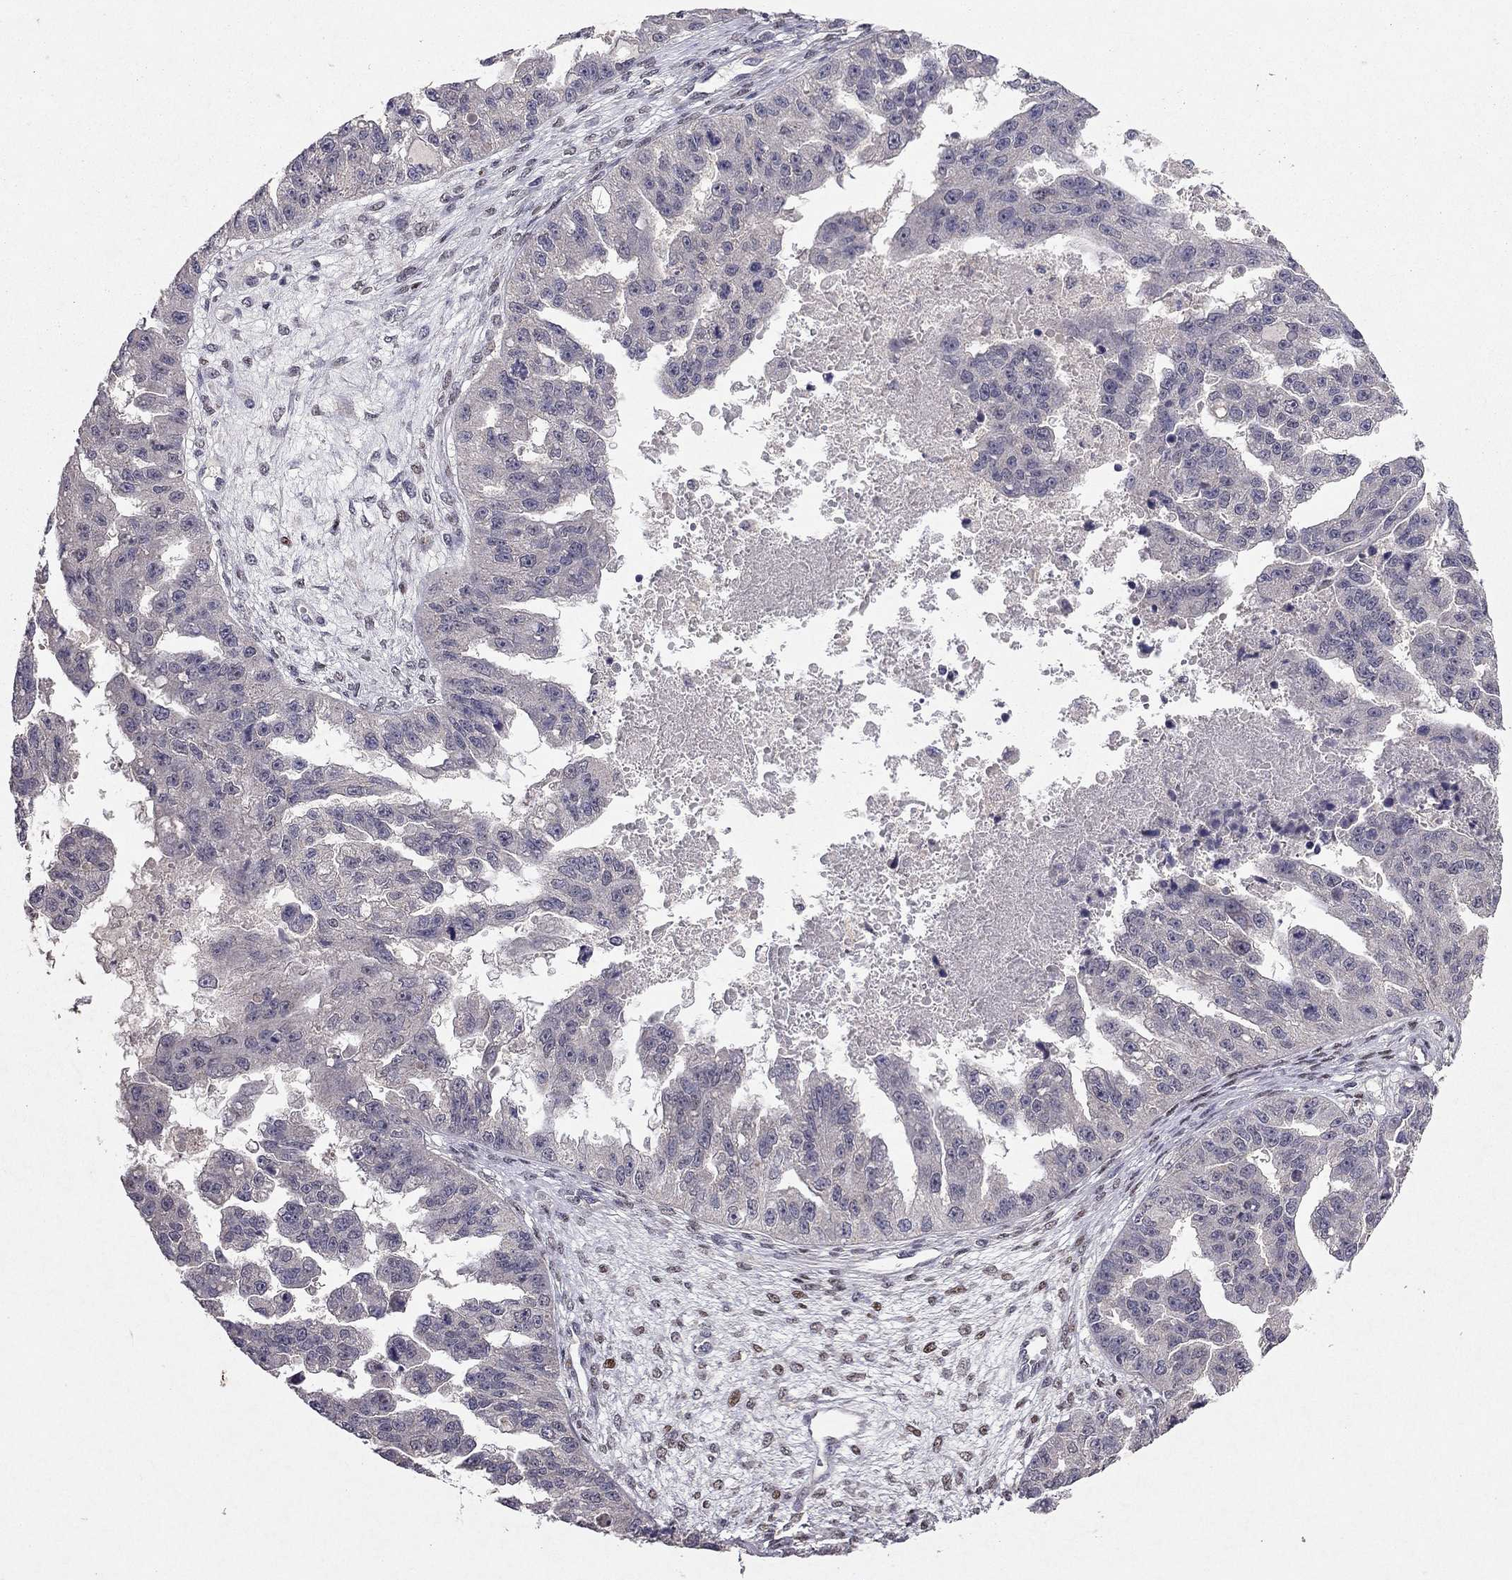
{"staining": {"intensity": "negative", "quantity": "none", "location": "none"}, "tissue": "ovarian cancer", "cell_type": "Tumor cells", "image_type": "cancer", "snomed": [{"axis": "morphology", "description": "Cystadenocarcinoma, serous, NOS"}, {"axis": "topography", "description": "Ovary"}], "caption": "The IHC photomicrograph has no significant positivity in tumor cells of ovarian cancer (serous cystadenocarcinoma) tissue.", "gene": "ESR2", "patient": {"sex": "female", "age": 58}}